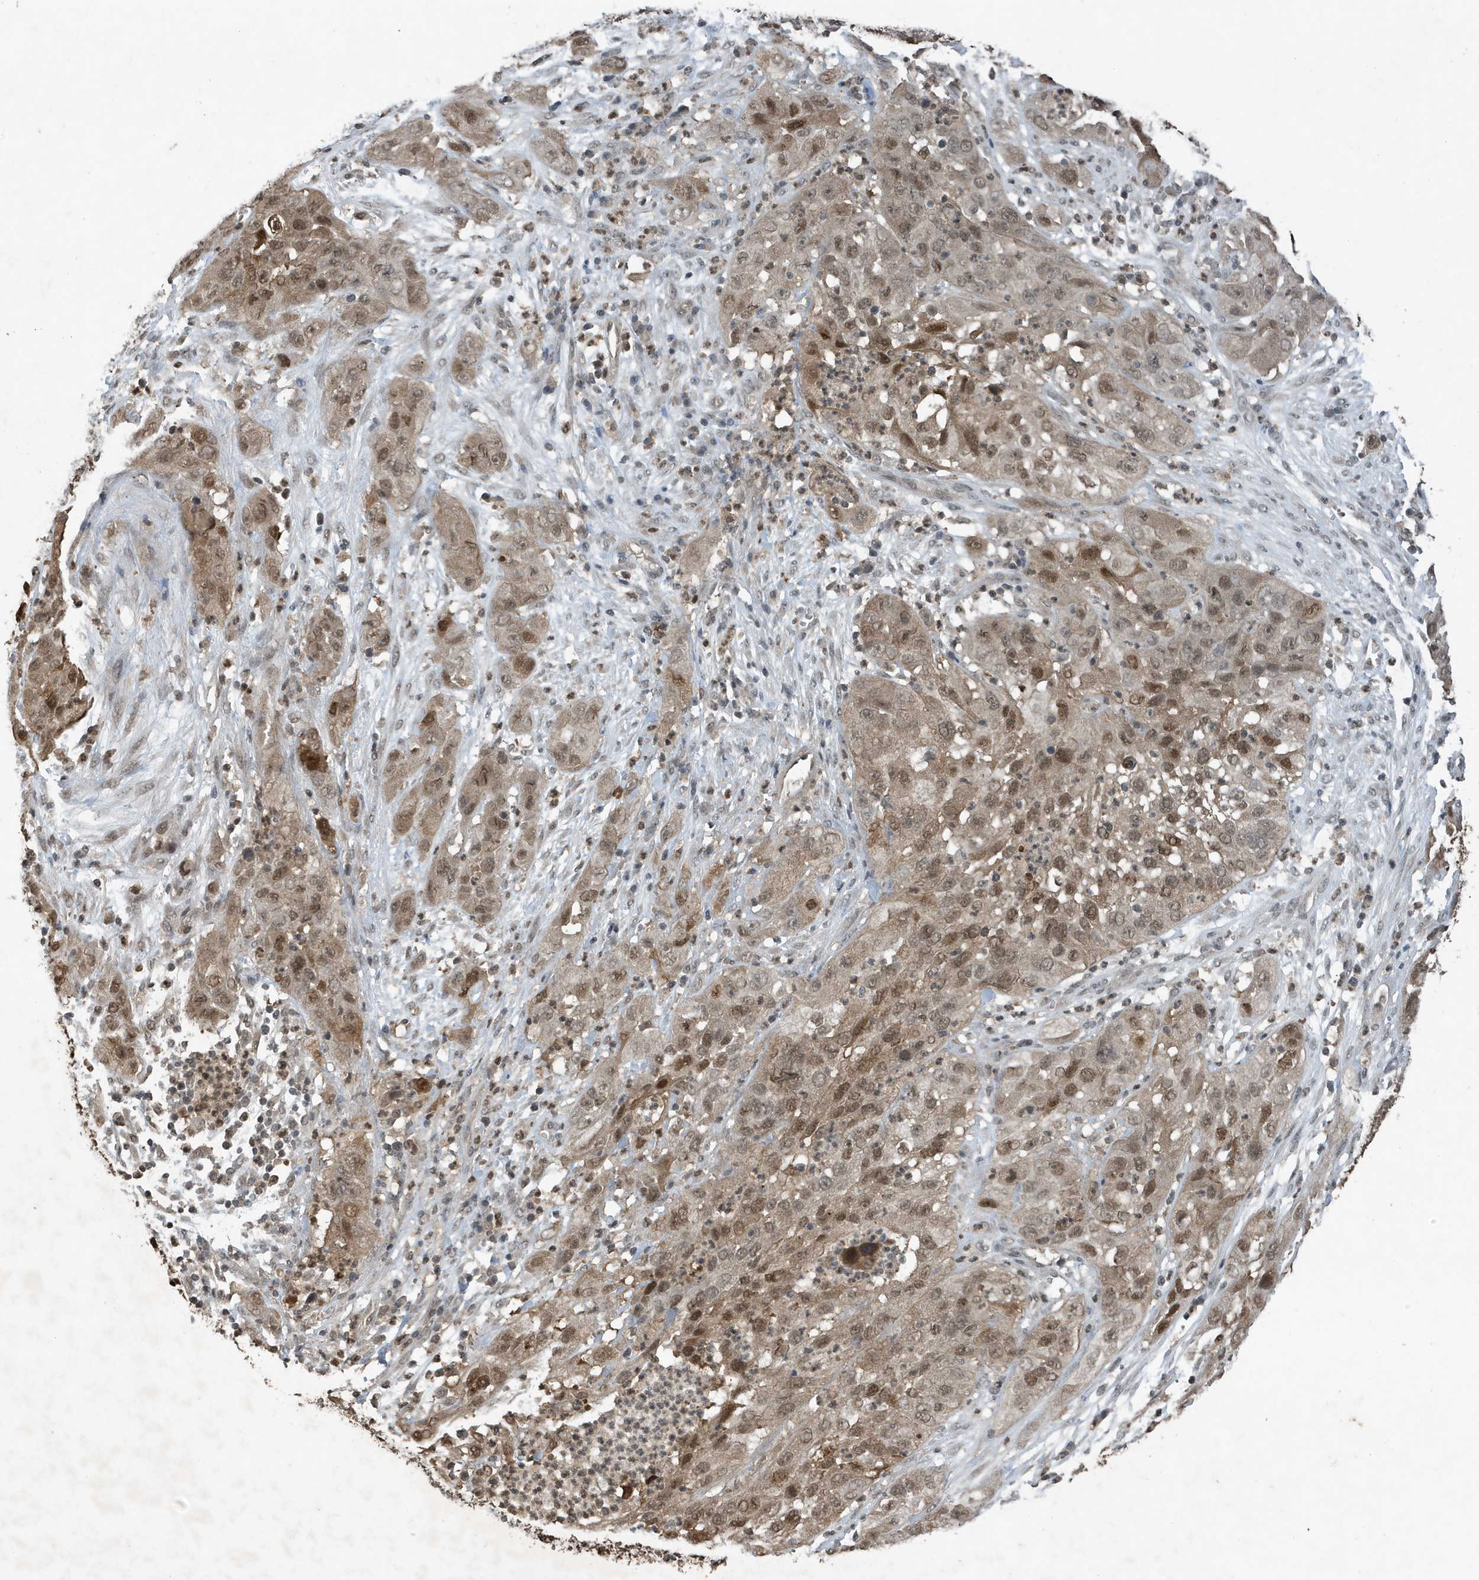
{"staining": {"intensity": "moderate", "quantity": ">75%", "location": "cytoplasmic/membranous,nuclear"}, "tissue": "cervical cancer", "cell_type": "Tumor cells", "image_type": "cancer", "snomed": [{"axis": "morphology", "description": "Squamous cell carcinoma, NOS"}, {"axis": "topography", "description": "Cervix"}], "caption": "Protein staining demonstrates moderate cytoplasmic/membranous and nuclear positivity in about >75% of tumor cells in cervical squamous cell carcinoma.", "gene": "HSPA1A", "patient": {"sex": "female", "age": 32}}